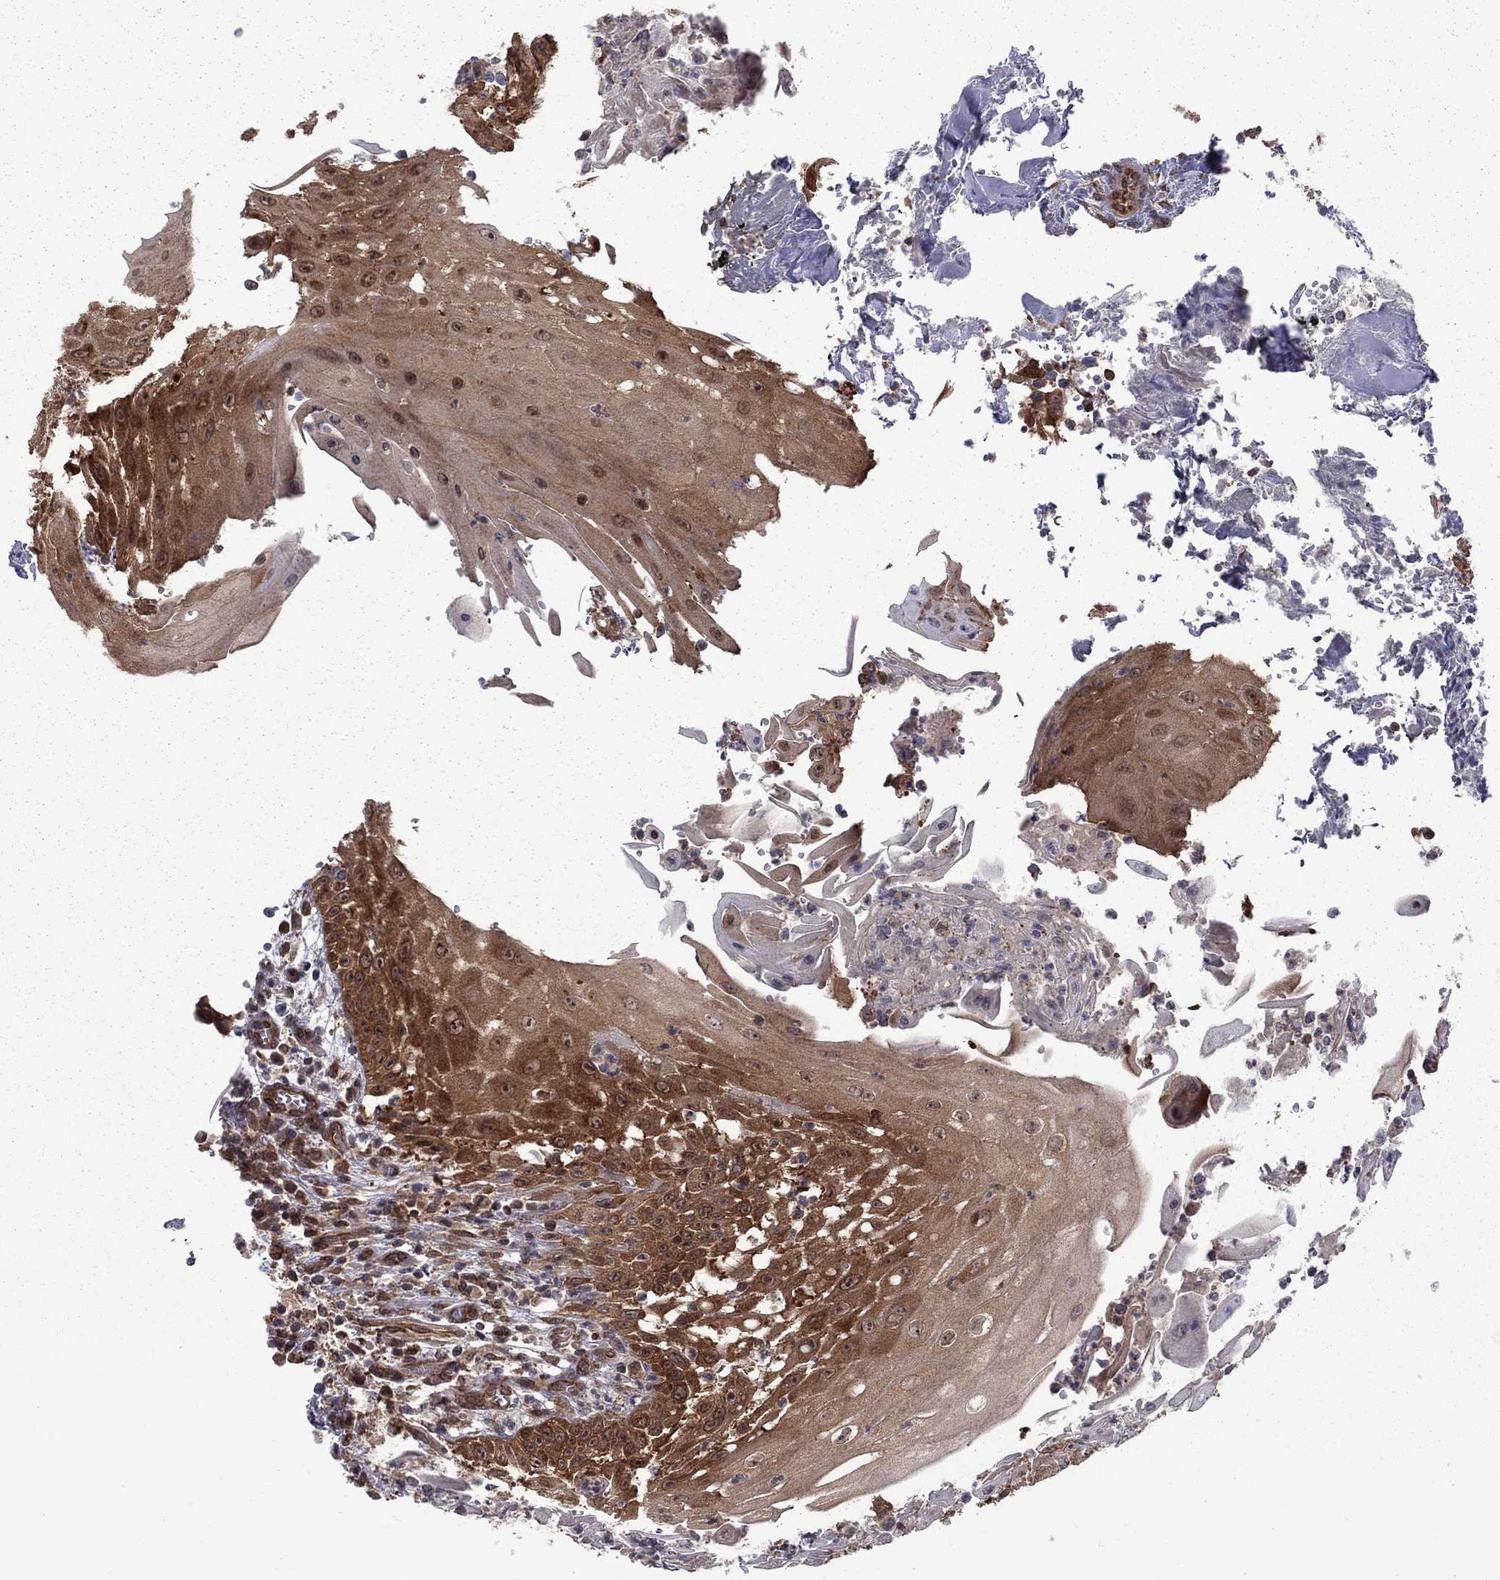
{"staining": {"intensity": "strong", "quantity": ">75%", "location": "cytoplasmic/membranous"}, "tissue": "head and neck cancer", "cell_type": "Tumor cells", "image_type": "cancer", "snomed": [{"axis": "morphology", "description": "Squamous cell carcinoma, NOS"}, {"axis": "topography", "description": "Oral tissue"}, {"axis": "topography", "description": "Head-Neck"}], "caption": "This is an image of immunohistochemistry staining of head and neck cancer, which shows strong staining in the cytoplasmic/membranous of tumor cells.", "gene": "NAA50", "patient": {"sex": "male", "age": 58}}